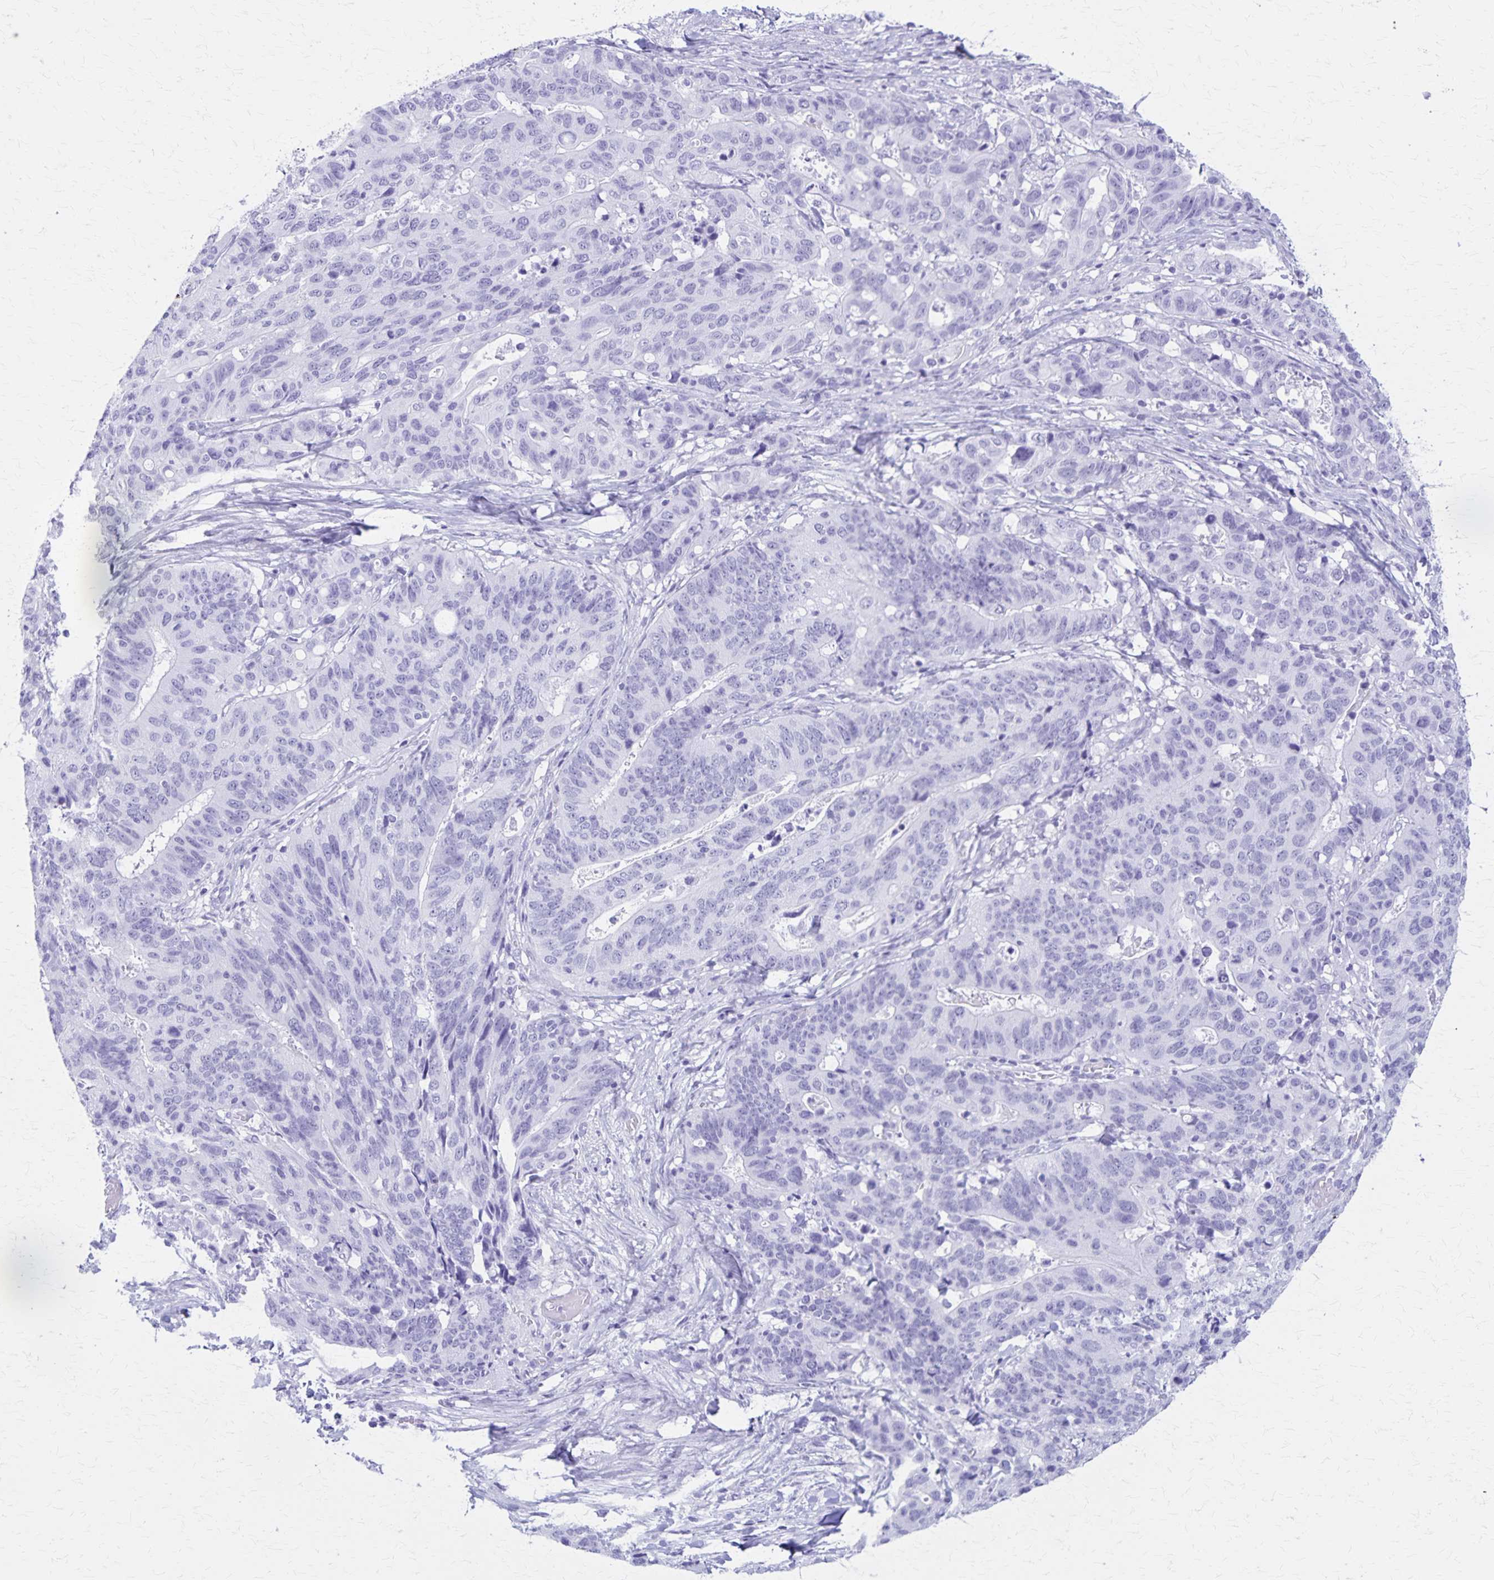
{"staining": {"intensity": "negative", "quantity": "none", "location": "none"}, "tissue": "stomach cancer", "cell_type": "Tumor cells", "image_type": "cancer", "snomed": [{"axis": "morphology", "description": "Adenocarcinoma, NOS"}, {"axis": "topography", "description": "Stomach, upper"}], "caption": "IHC of human stomach adenocarcinoma shows no expression in tumor cells.", "gene": "DEFA5", "patient": {"sex": "female", "age": 67}}